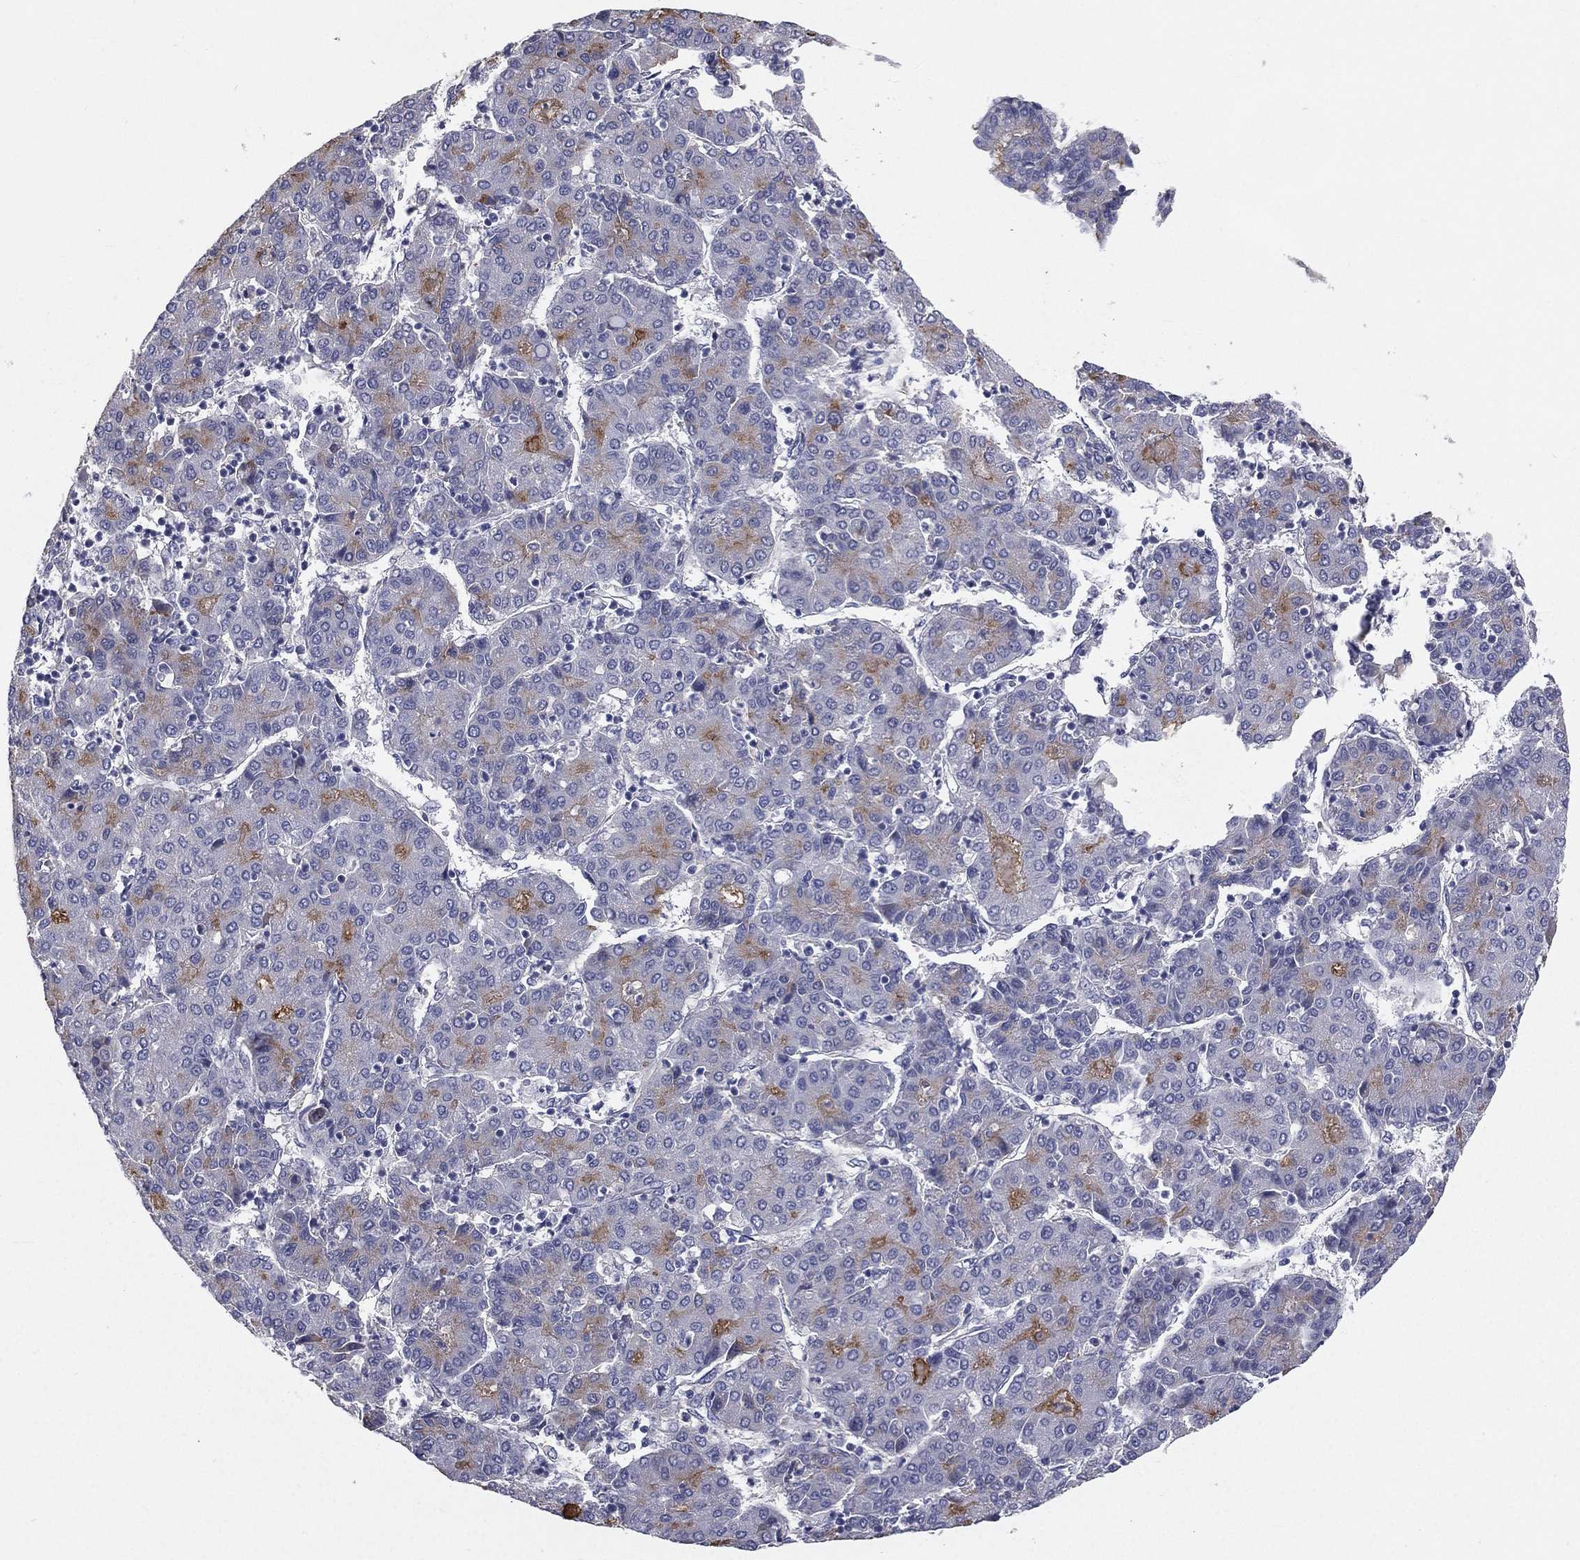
{"staining": {"intensity": "moderate", "quantity": "<25%", "location": "cytoplasmic/membranous"}, "tissue": "liver cancer", "cell_type": "Tumor cells", "image_type": "cancer", "snomed": [{"axis": "morphology", "description": "Carcinoma, Hepatocellular, NOS"}, {"axis": "topography", "description": "Liver"}], "caption": "This is an image of IHC staining of liver cancer, which shows moderate expression in the cytoplasmic/membranous of tumor cells.", "gene": "MUC13", "patient": {"sex": "male", "age": 65}}